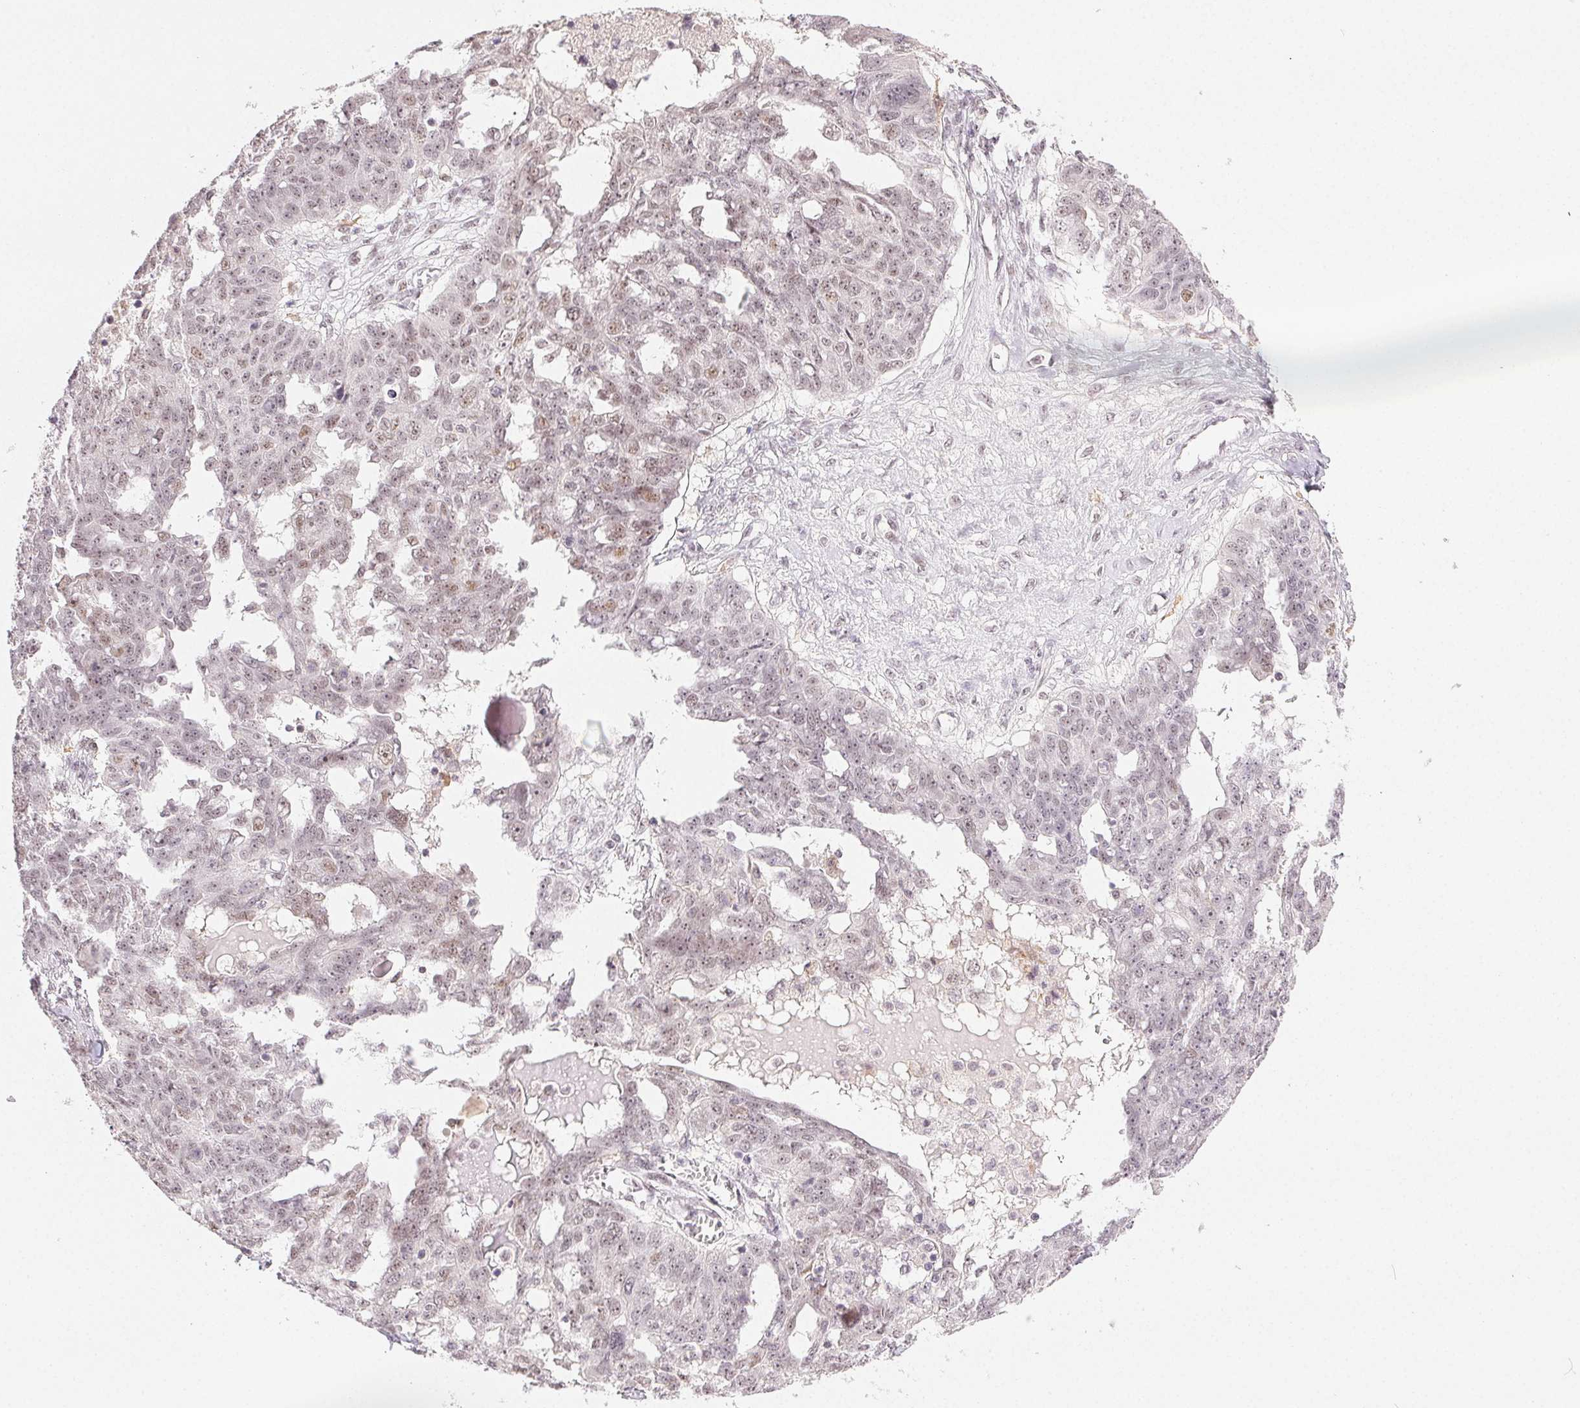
{"staining": {"intensity": "moderate", "quantity": "25%-75%", "location": "nuclear"}, "tissue": "ovarian cancer", "cell_type": "Tumor cells", "image_type": "cancer", "snomed": [{"axis": "morphology", "description": "Carcinoma, endometroid"}, {"axis": "topography", "description": "Ovary"}], "caption": "Immunohistochemistry (IHC) of human ovarian endometroid carcinoma exhibits medium levels of moderate nuclear positivity in approximately 25%-75% of tumor cells.", "gene": "PRPF18", "patient": {"sex": "female", "age": 70}}